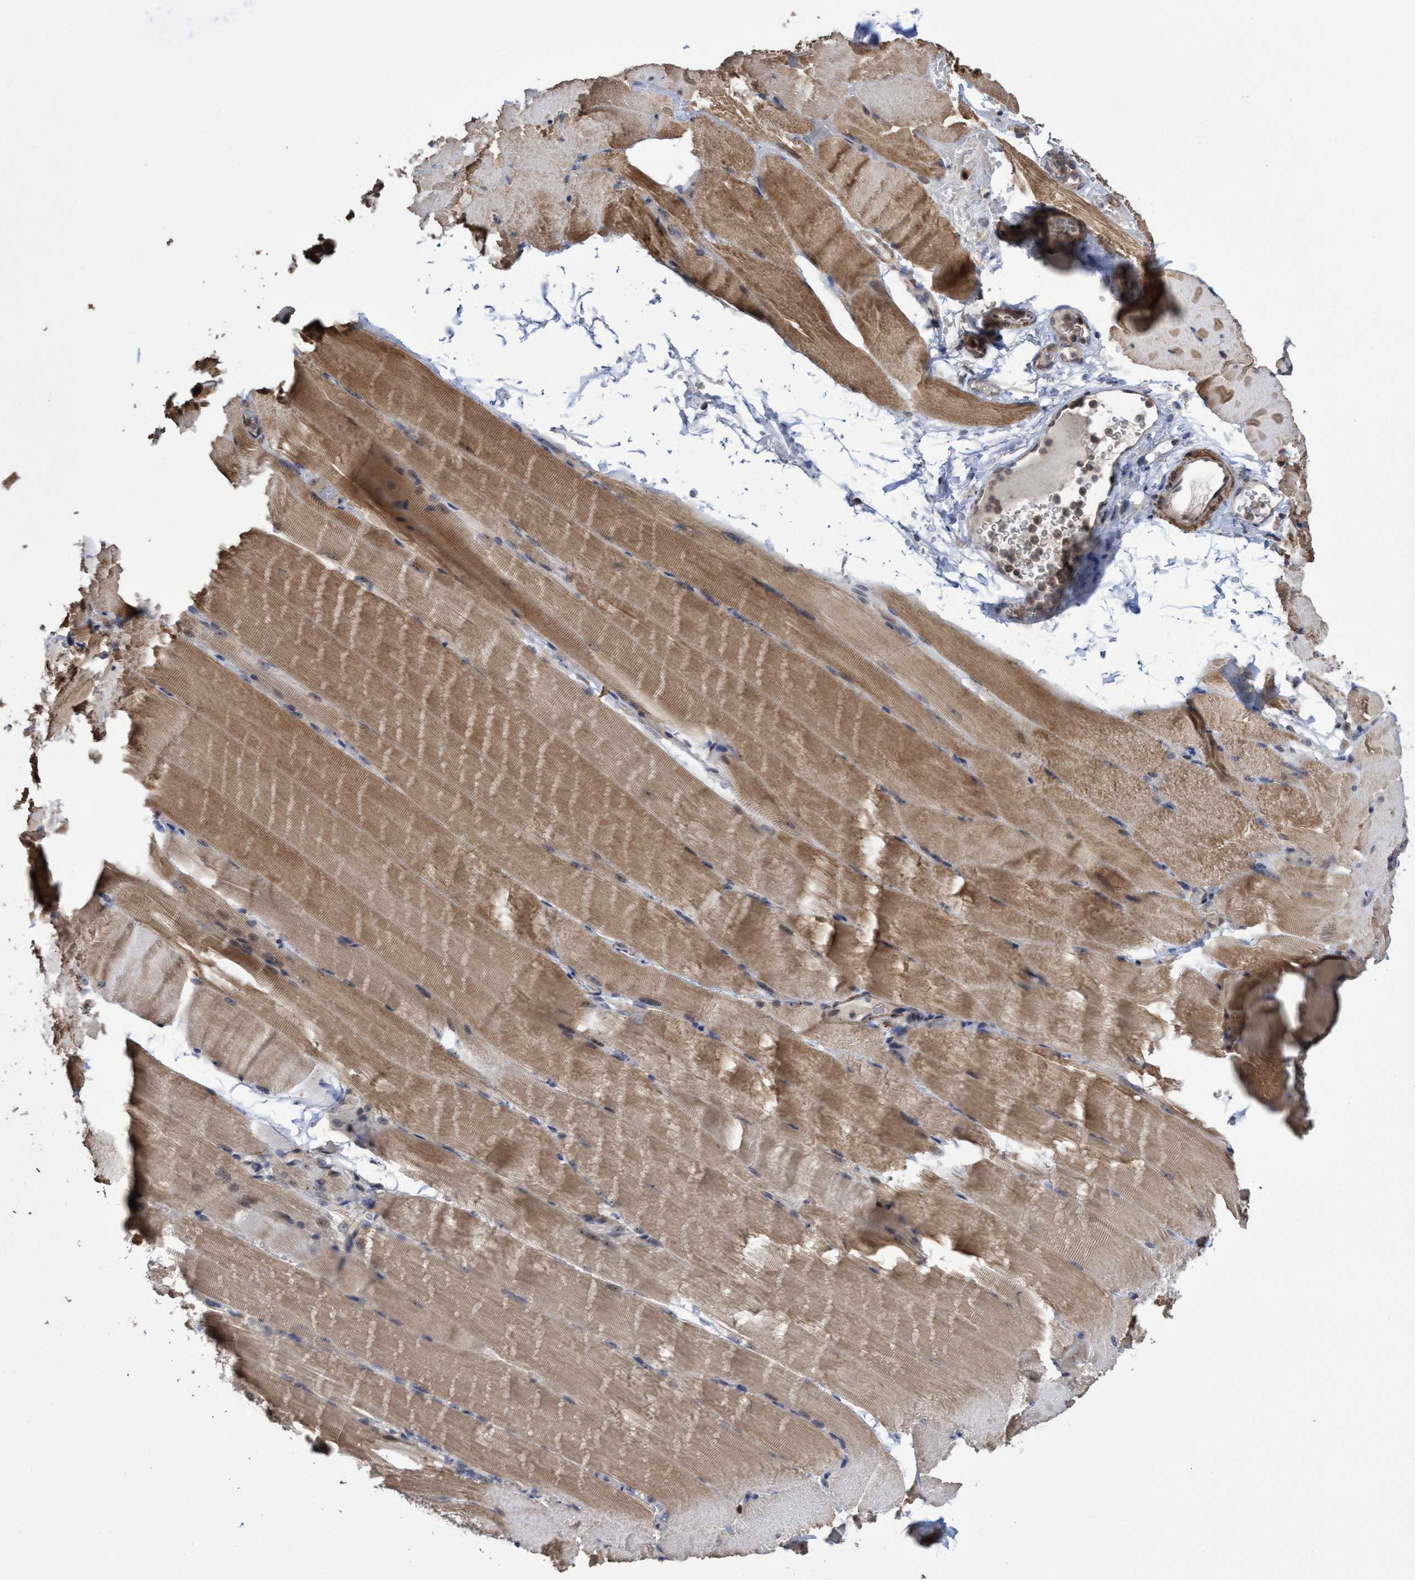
{"staining": {"intensity": "moderate", "quantity": ">75%", "location": "cytoplasmic/membranous,nuclear"}, "tissue": "skeletal muscle", "cell_type": "Myocytes", "image_type": "normal", "snomed": [{"axis": "morphology", "description": "Normal tissue, NOS"}, {"axis": "topography", "description": "Skeletal muscle"}, {"axis": "topography", "description": "Parathyroid gland"}], "caption": "The immunohistochemical stain labels moderate cytoplasmic/membranous,nuclear expression in myocytes of normal skeletal muscle.", "gene": "SLBP", "patient": {"sex": "female", "age": 37}}